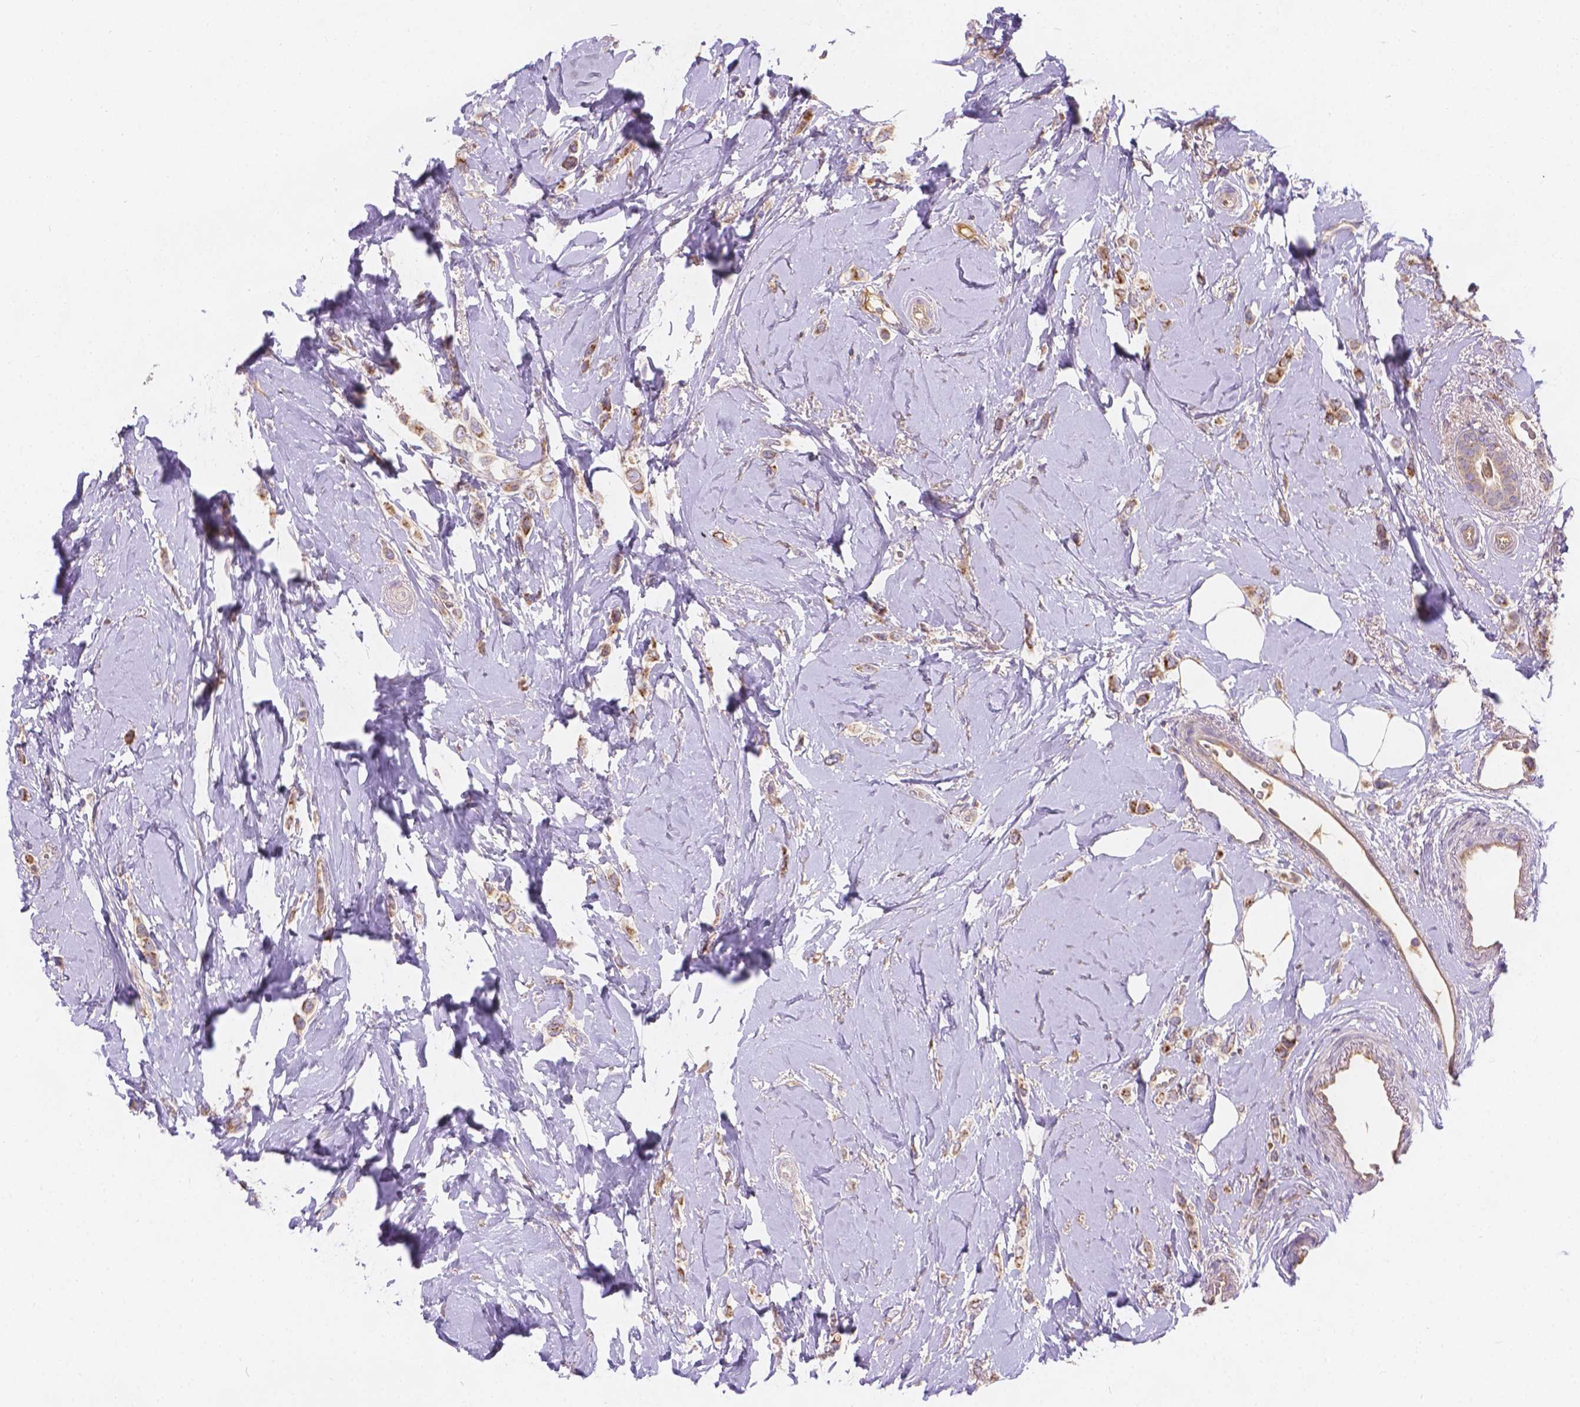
{"staining": {"intensity": "moderate", "quantity": ">75%", "location": "cytoplasmic/membranous"}, "tissue": "breast cancer", "cell_type": "Tumor cells", "image_type": "cancer", "snomed": [{"axis": "morphology", "description": "Lobular carcinoma"}, {"axis": "topography", "description": "Breast"}], "caption": "Lobular carcinoma (breast) stained with DAB immunohistochemistry displays medium levels of moderate cytoplasmic/membranous expression in about >75% of tumor cells.", "gene": "CDK10", "patient": {"sex": "female", "age": 66}}